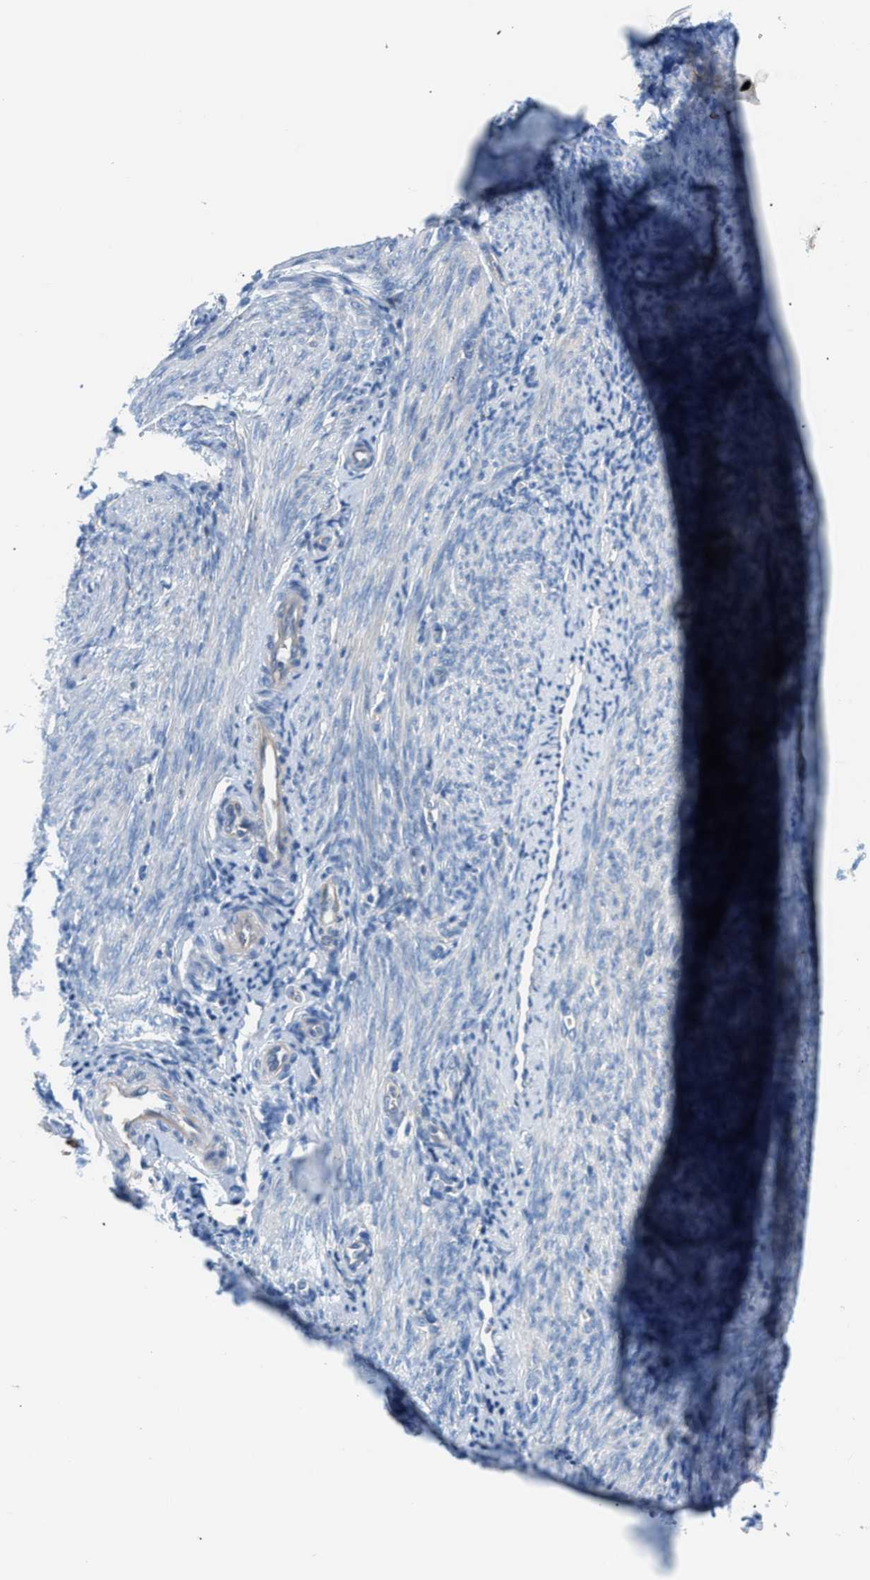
{"staining": {"intensity": "negative", "quantity": "none", "location": "none"}, "tissue": "endometrium", "cell_type": "Cells in endometrial stroma", "image_type": "normal", "snomed": [{"axis": "morphology", "description": "Normal tissue, NOS"}, {"axis": "morphology", "description": "Atrophy, NOS"}, {"axis": "topography", "description": "Uterus"}, {"axis": "topography", "description": "Endometrium"}], "caption": "DAB immunohistochemical staining of benign human endometrium shows no significant expression in cells in endometrial stroma. The staining is performed using DAB brown chromogen with nuclei counter-stained in using hematoxylin.", "gene": "ORAI1", "patient": {"sex": "female", "age": 68}}